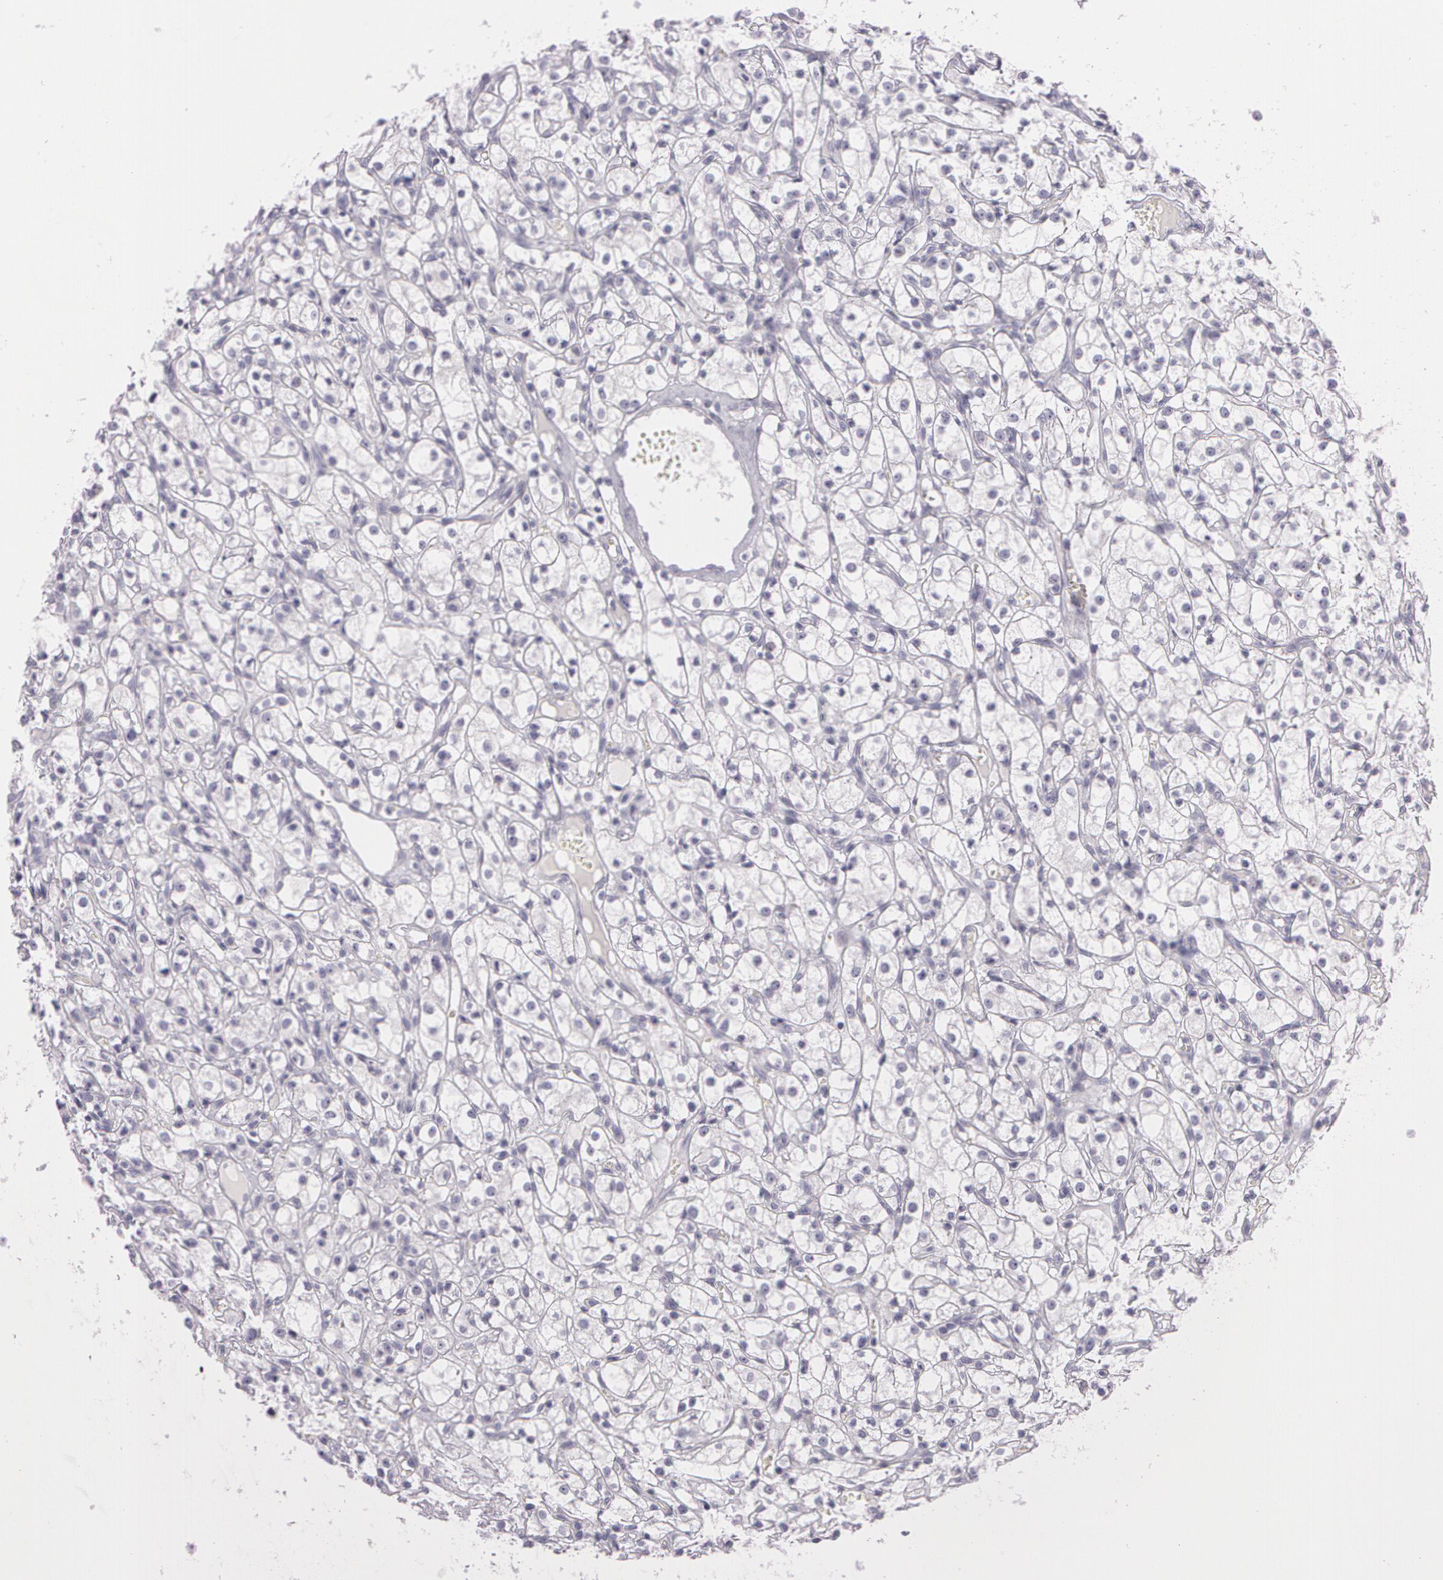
{"staining": {"intensity": "negative", "quantity": "none", "location": "none"}, "tissue": "renal cancer", "cell_type": "Tumor cells", "image_type": "cancer", "snomed": [{"axis": "morphology", "description": "Adenocarcinoma, NOS"}, {"axis": "topography", "description": "Kidney"}], "caption": "This is an immunohistochemistry (IHC) image of human renal adenocarcinoma. There is no staining in tumor cells.", "gene": "OTC", "patient": {"sex": "male", "age": 61}}